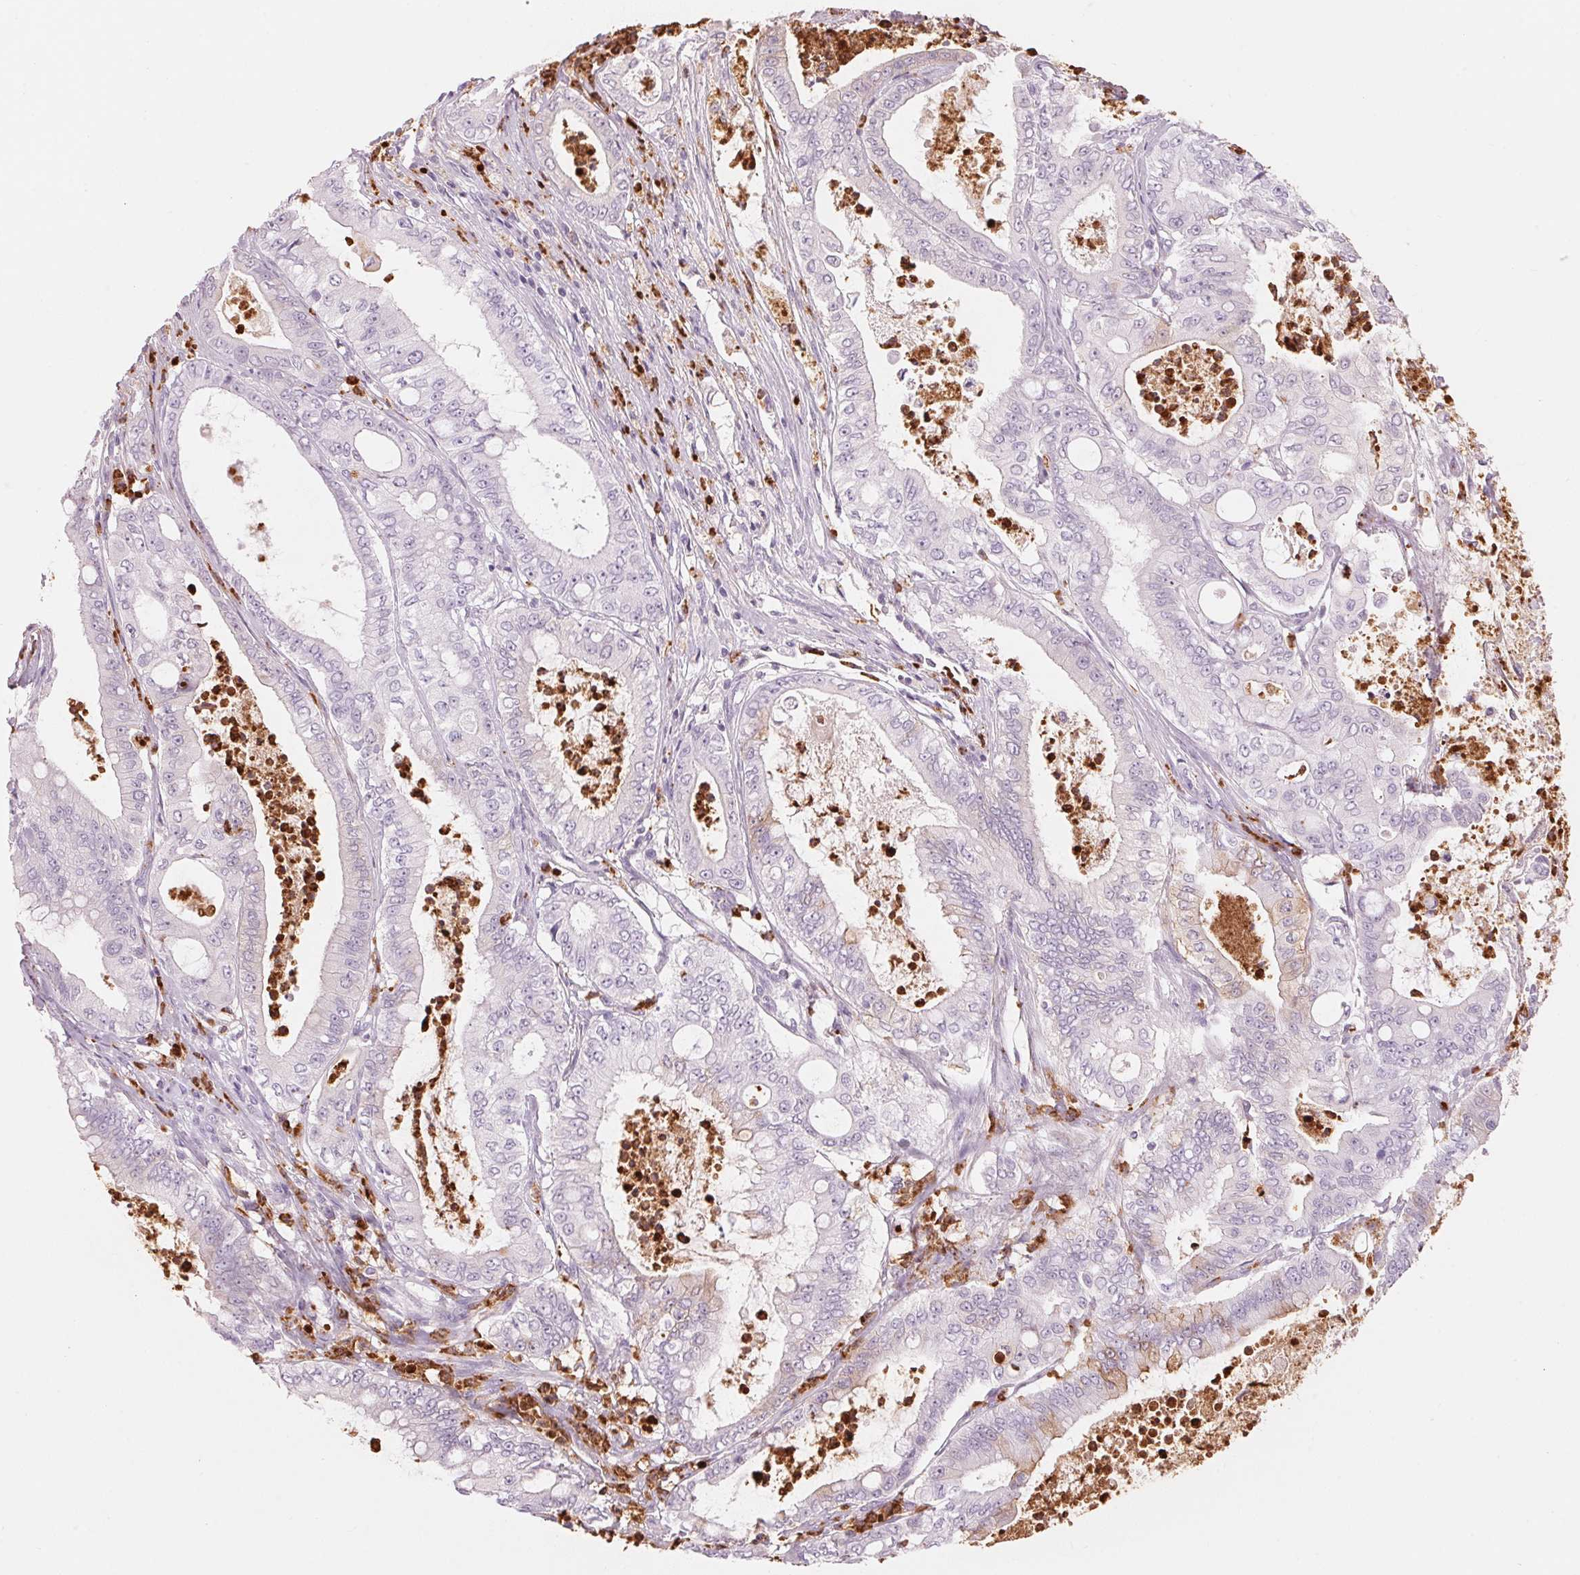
{"staining": {"intensity": "weak", "quantity": "<25%", "location": "cytoplasmic/membranous"}, "tissue": "pancreatic cancer", "cell_type": "Tumor cells", "image_type": "cancer", "snomed": [{"axis": "morphology", "description": "Adenocarcinoma, NOS"}, {"axis": "topography", "description": "Pancreas"}], "caption": "Immunohistochemistry of pancreatic cancer (adenocarcinoma) reveals no expression in tumor cells.", "gene": "KLK7", "patient": {"sex": "male", "age": 71}}